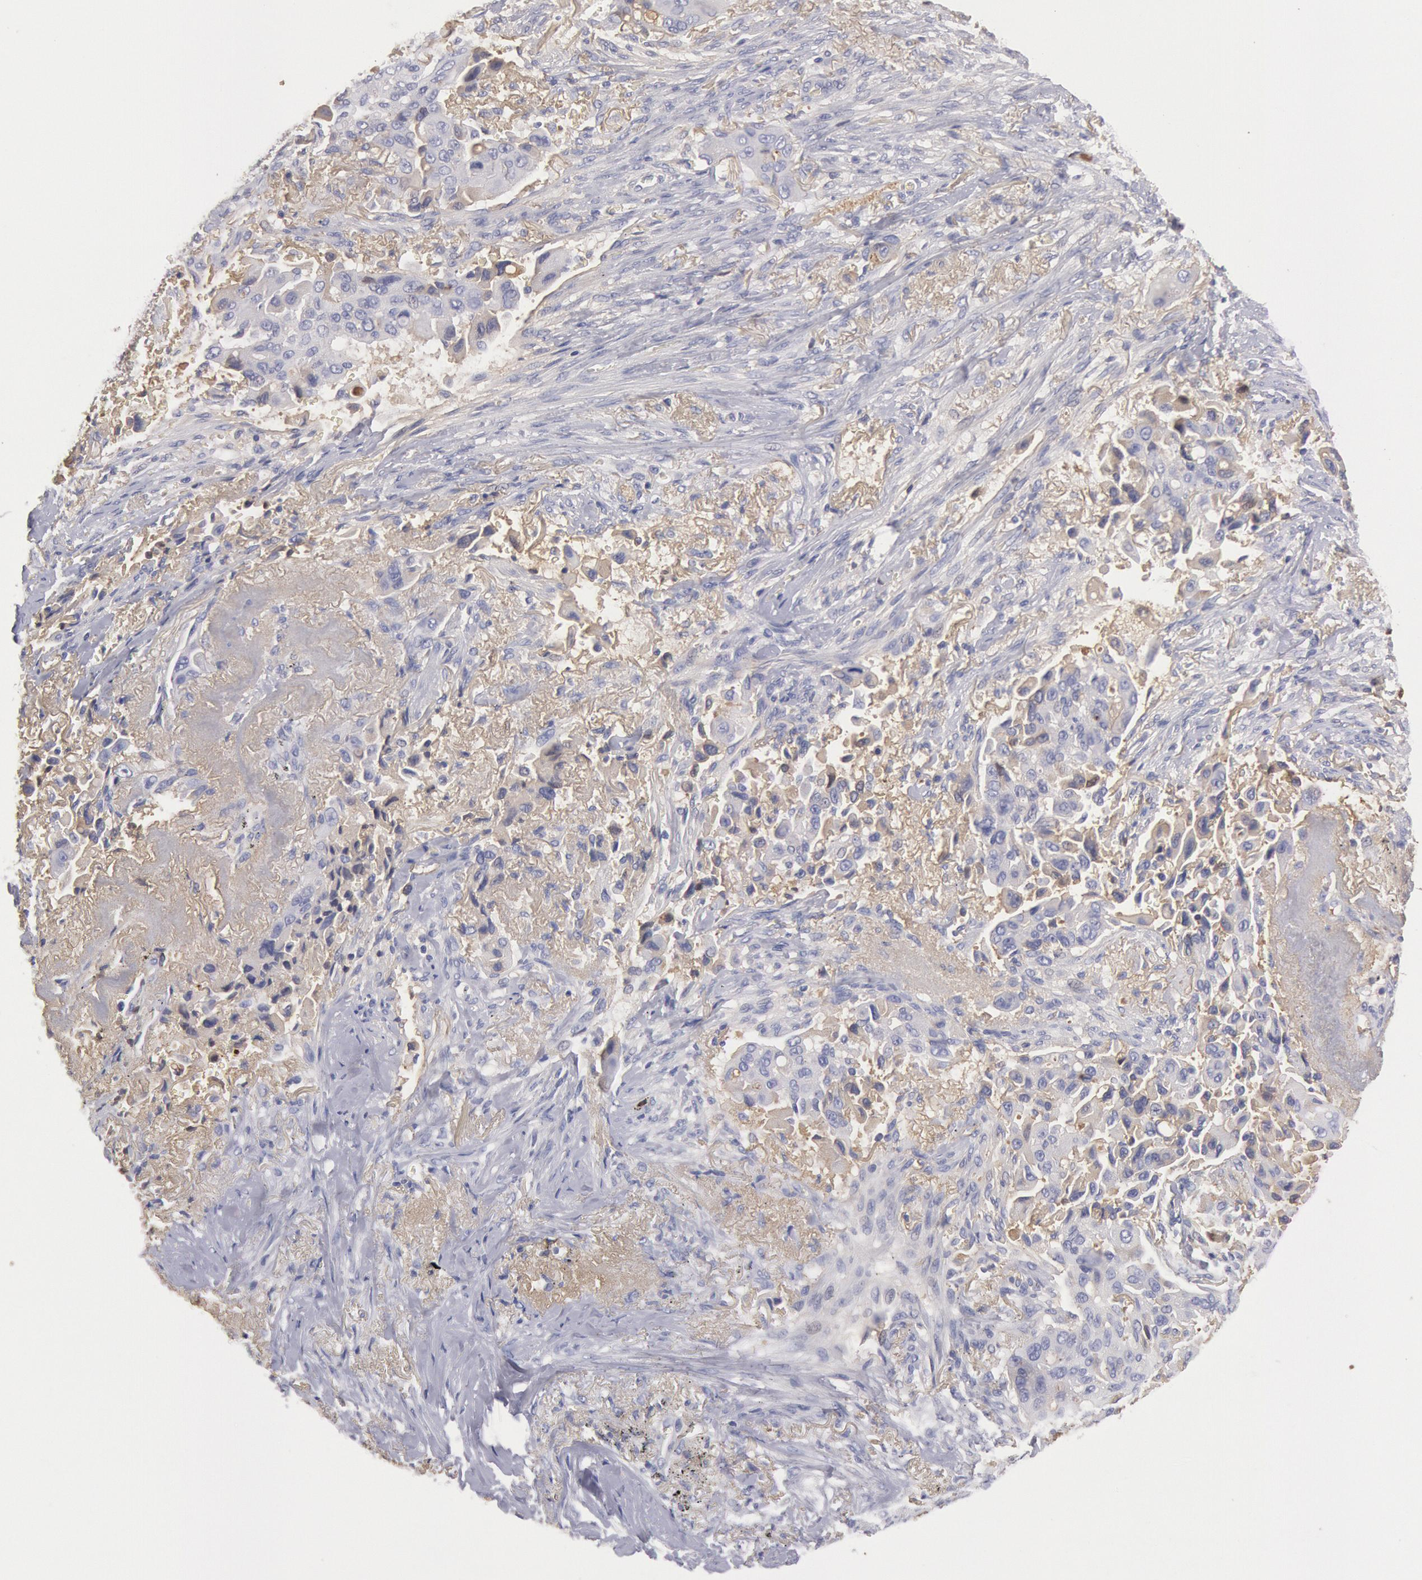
{"staining": {"intensity": "weak", "quantity": "<25%", "location": "cytoplasmic/membranous"}, "tissue": "lung cancer", "cell_type": "Tumor cells", "image_type": "cancer", "snomed": [{"axis": "morphology", "description": "Adenocarcinoma, NOS"}, {"axis": "topography", "description": "Lung"}], "caption": "Adenocarcinoma (lung) stained for a protein using immunohistochemistry displays no staining tumor cells.", "gene": "IGHA1", "patient": {"sex": "male", "age": 68}}